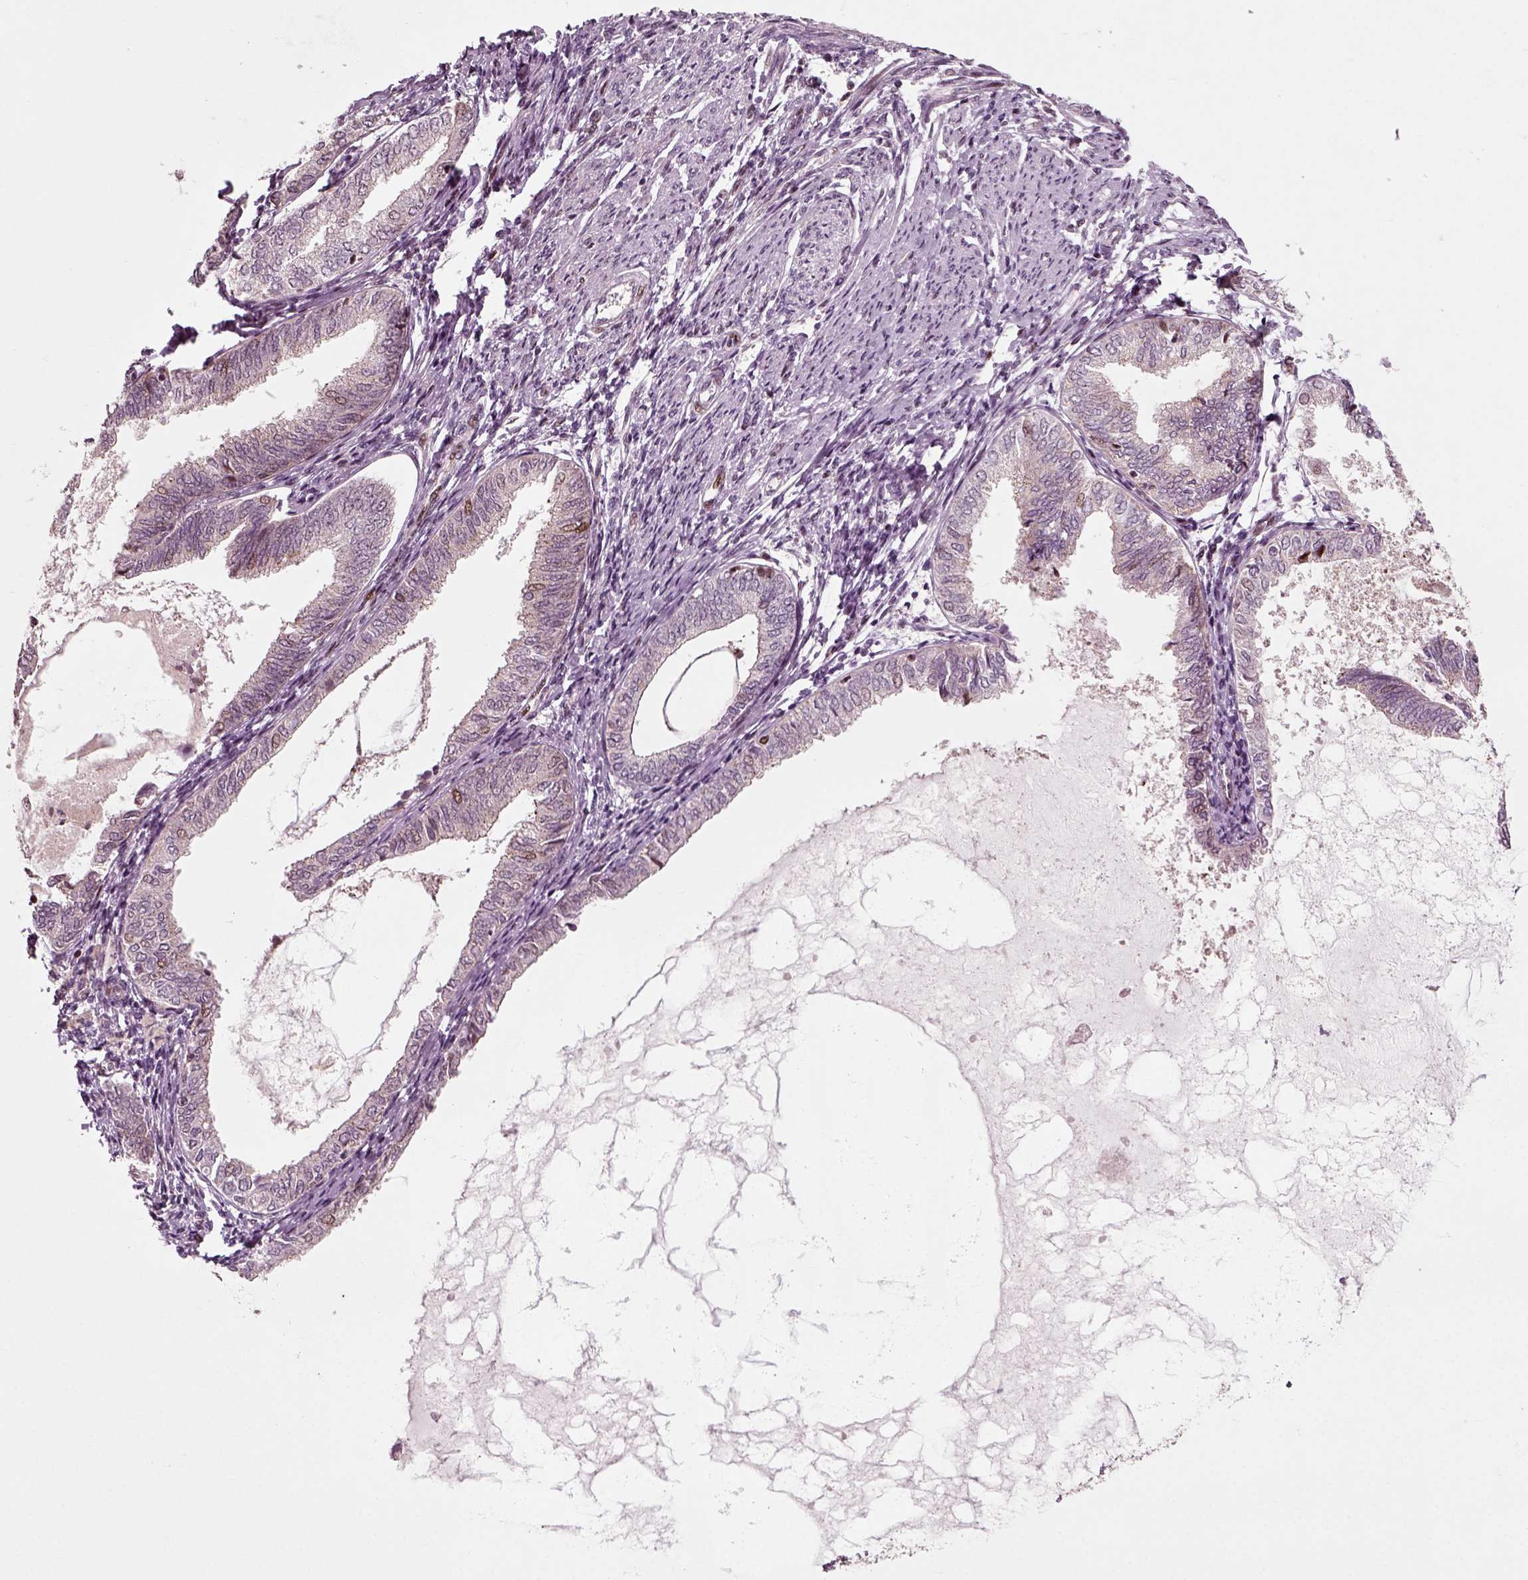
{"staining": {"intensity": "moderate", "quantity": "<25%", "location": "nuclear"}, "tissue": "endometrial cancer", "cell_type": "Tumor cells", "image_type": "cancer", "snomed": [{"axis": "morphology", "description": "Adenocarcinoma, NOS"}, {"axis": "topography", "description": "Endometrium"}], "caption": "This histopathology image shows adenocarcinoma (endometrial) stained with IHC to label a protein in brown. The nuclear of tumor cells show moderate positivity for the protein. Nuclei are counter-stained blue.", "gene": "CDC14A", "patient": {"sex": "female", "age": 68}}